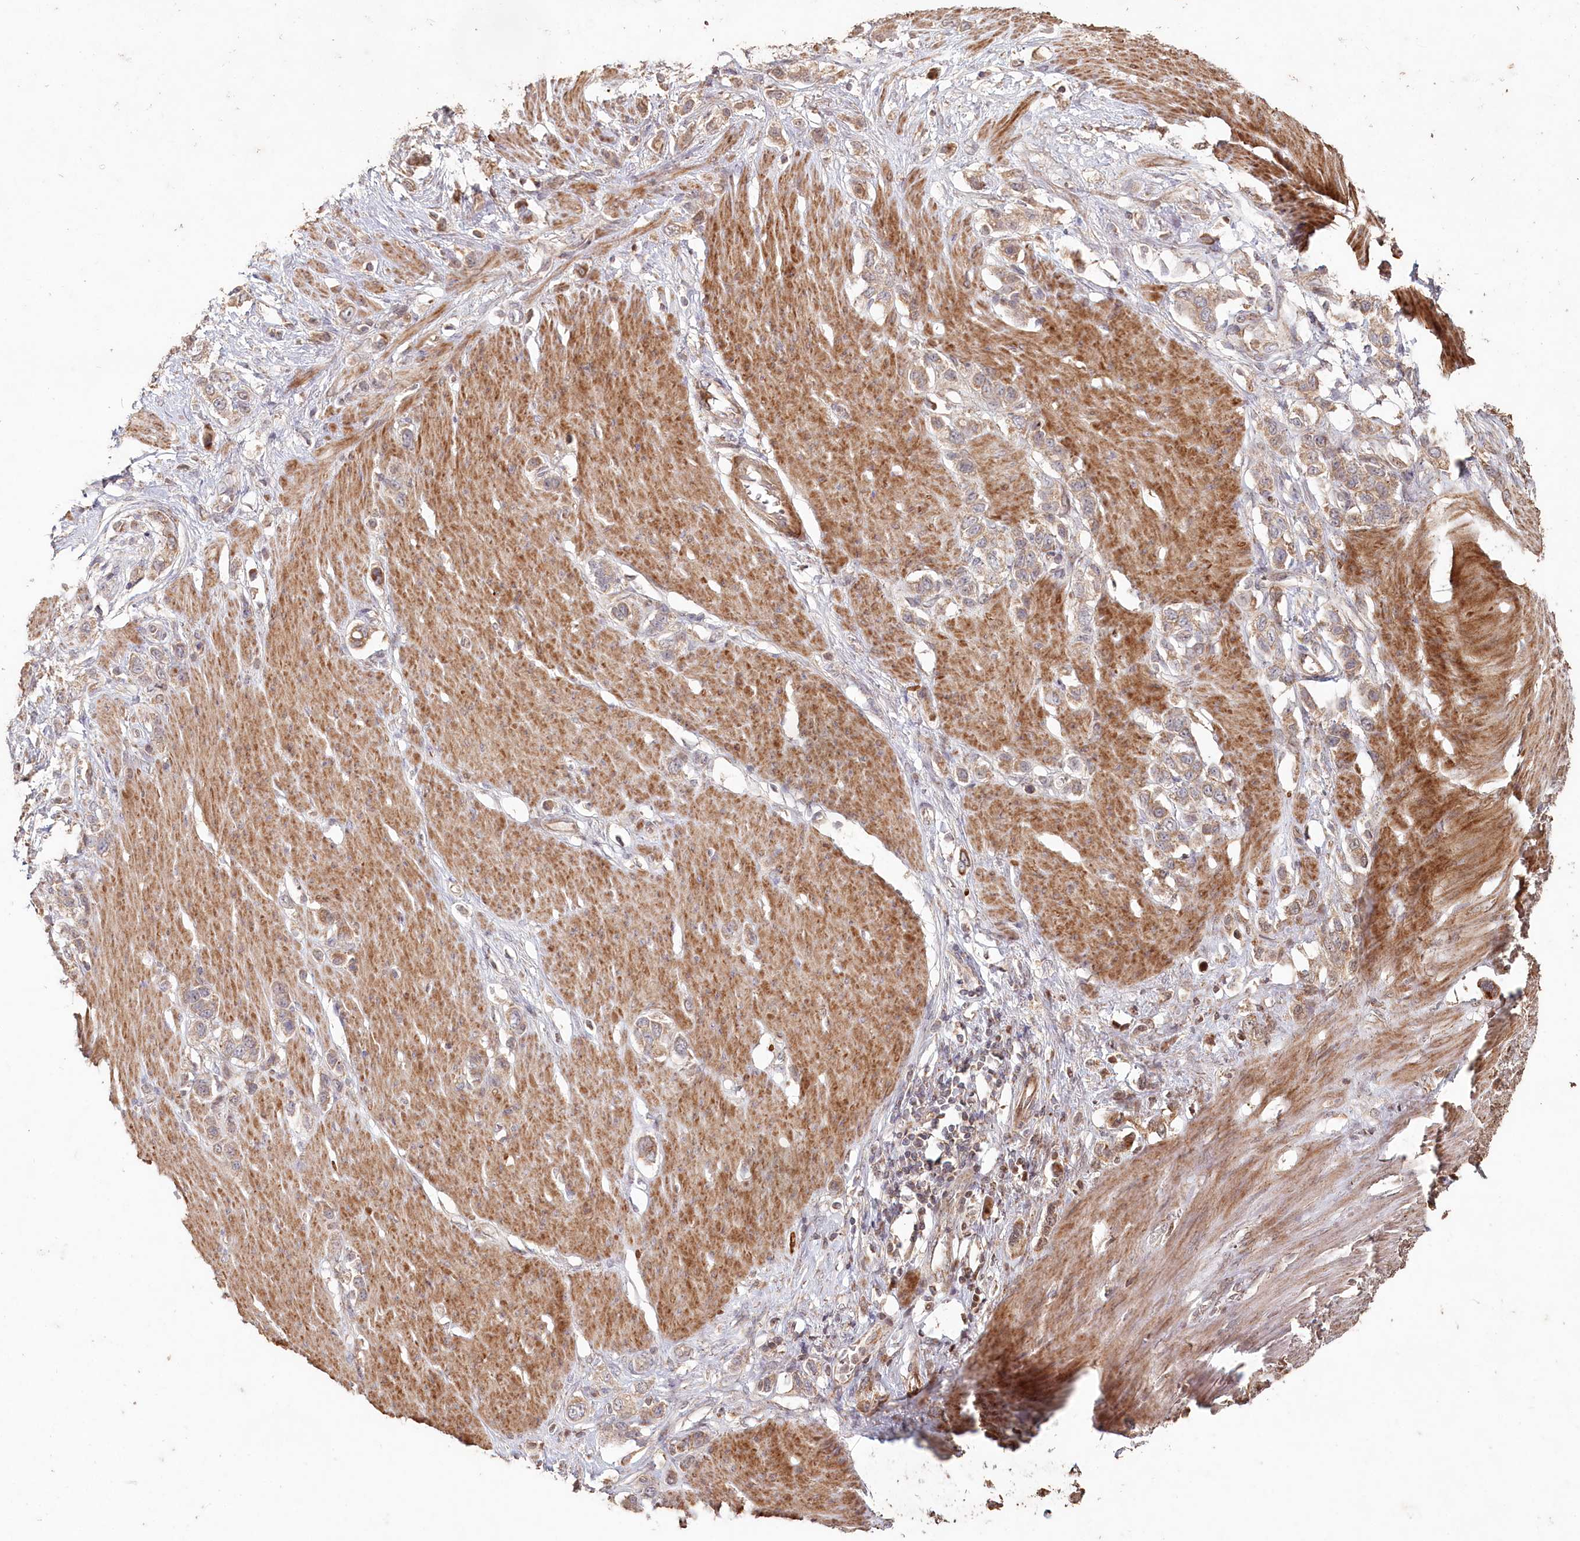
{"staining": {"intensity": "weak", "quantity": ">75%", "location": "cytoplasmic/membranous"}, "tissue": "stomach cancer", "cell_type": "Tumor cells", "image_type": "cancer", "snomed": [{"axis": "morphology", "description": "Adenocarcinoma, NOS"}, {"axis": "morphology", "description": "Adenocarcinoma, High grade"}, {"axis": "topography", "description": "Stomach, upper"}, {"axis": "topography", "description": "Stomach, lower"}], "caption": "Stomach adenocarcinoma (high-grade) tissue displays weak cytoplasmic/membranous positivity in approximately >75% of tumor cells, visualized by immunohistochemistry.", "gene": "HAL", "patient": {"sex": "female", "age": 65}}